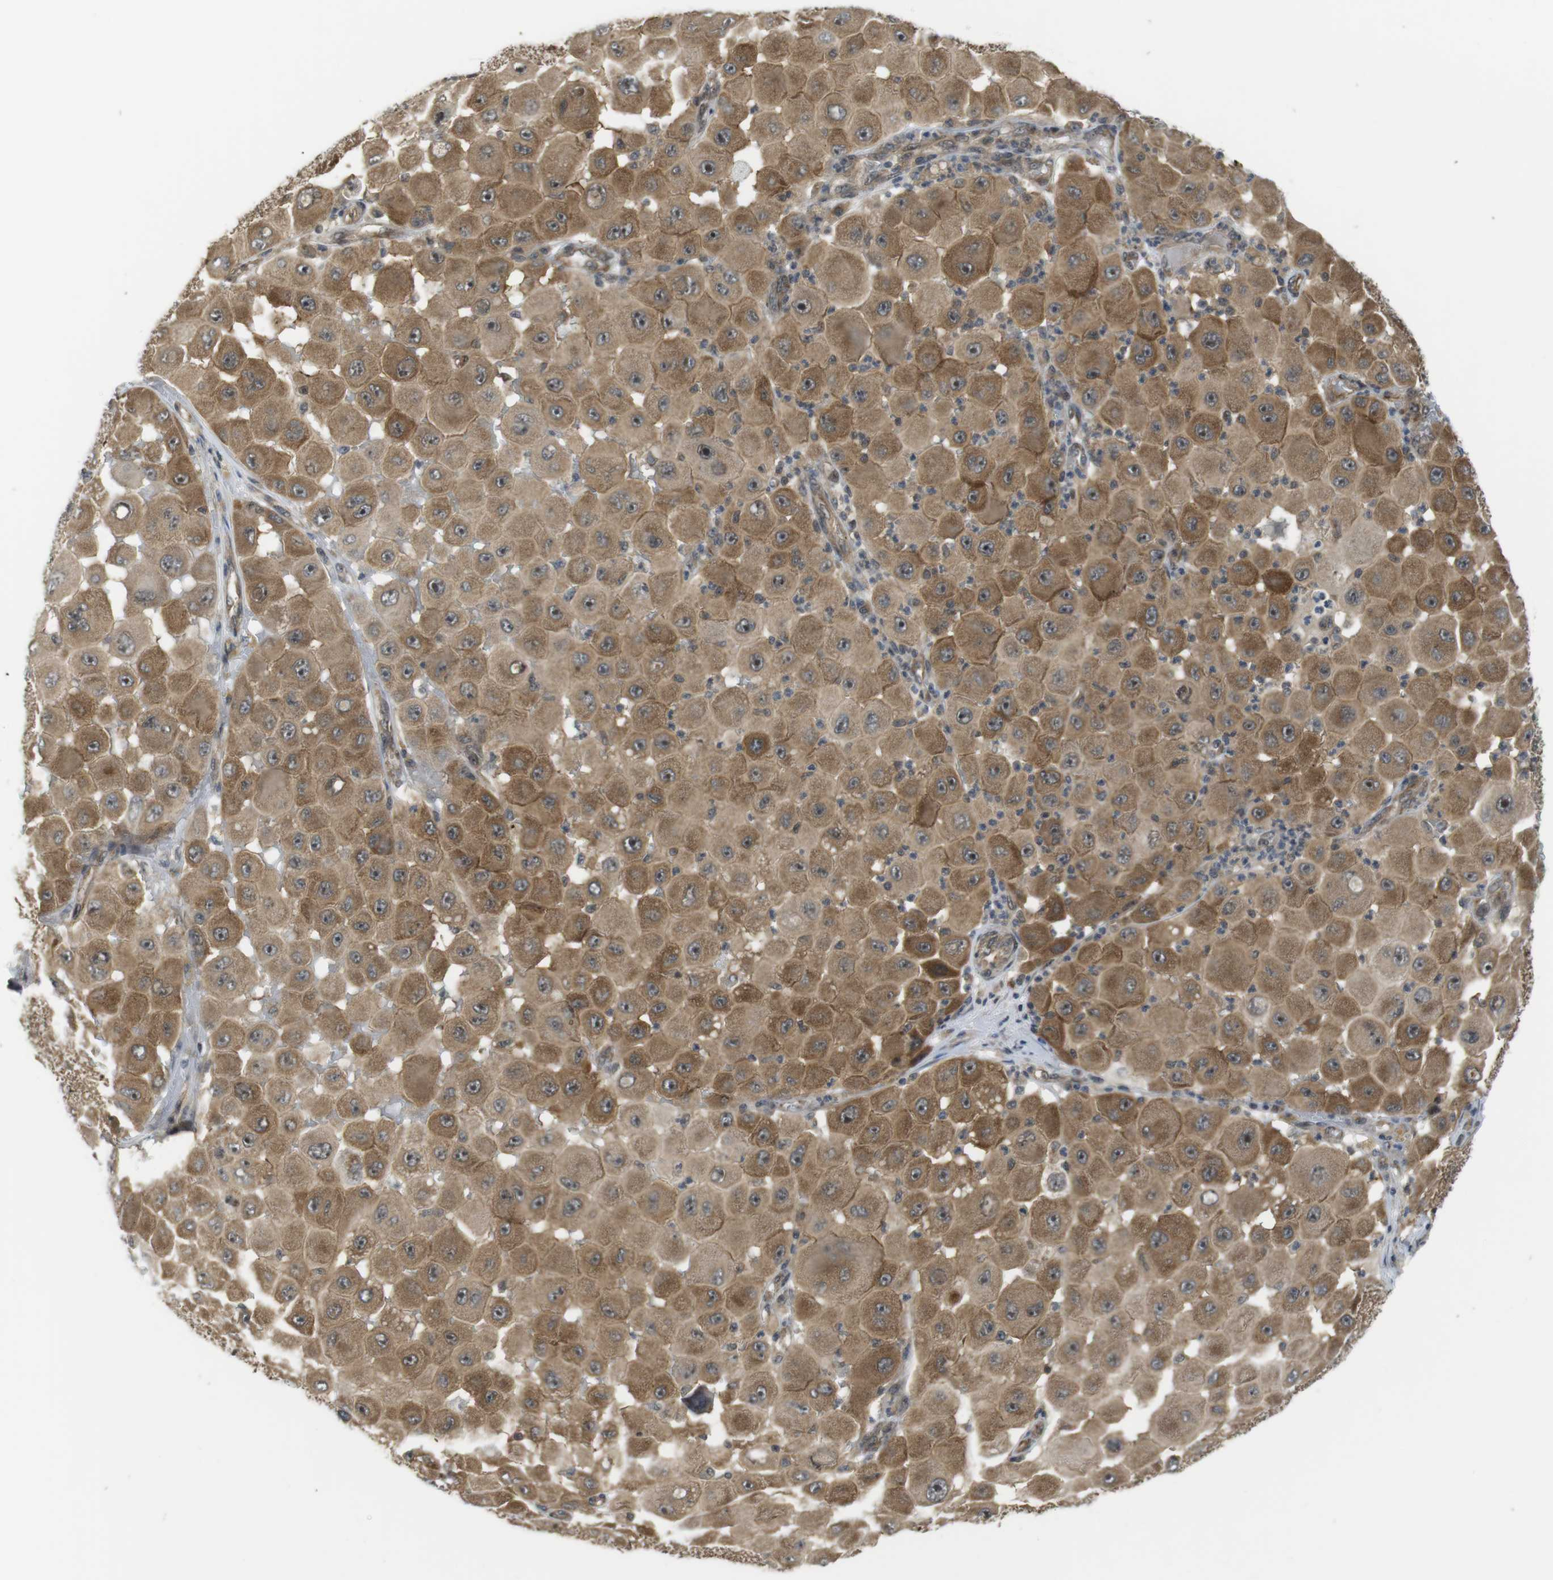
{"staining": {"intensity": "moderate", "quantity": ">75%", "location": "cytoplasmic/membranous"}, "tissue": "melanoma", "cell_type": "Tumor cells", "image_type": "cancer", "snomed": [{"axis": "morphology", "description": "Malignant melanoma, NOS"}, {"axis": "topography", "description": "Skin"}], "caption": "Brown immunohistochemical staining in malignant melanoma exhibits moderate cytoplasmic/membranous staining in approximately >75% of tumor cells.", "gene": "CC2D1A", "patient": {"sex": "female", "age": 81}}